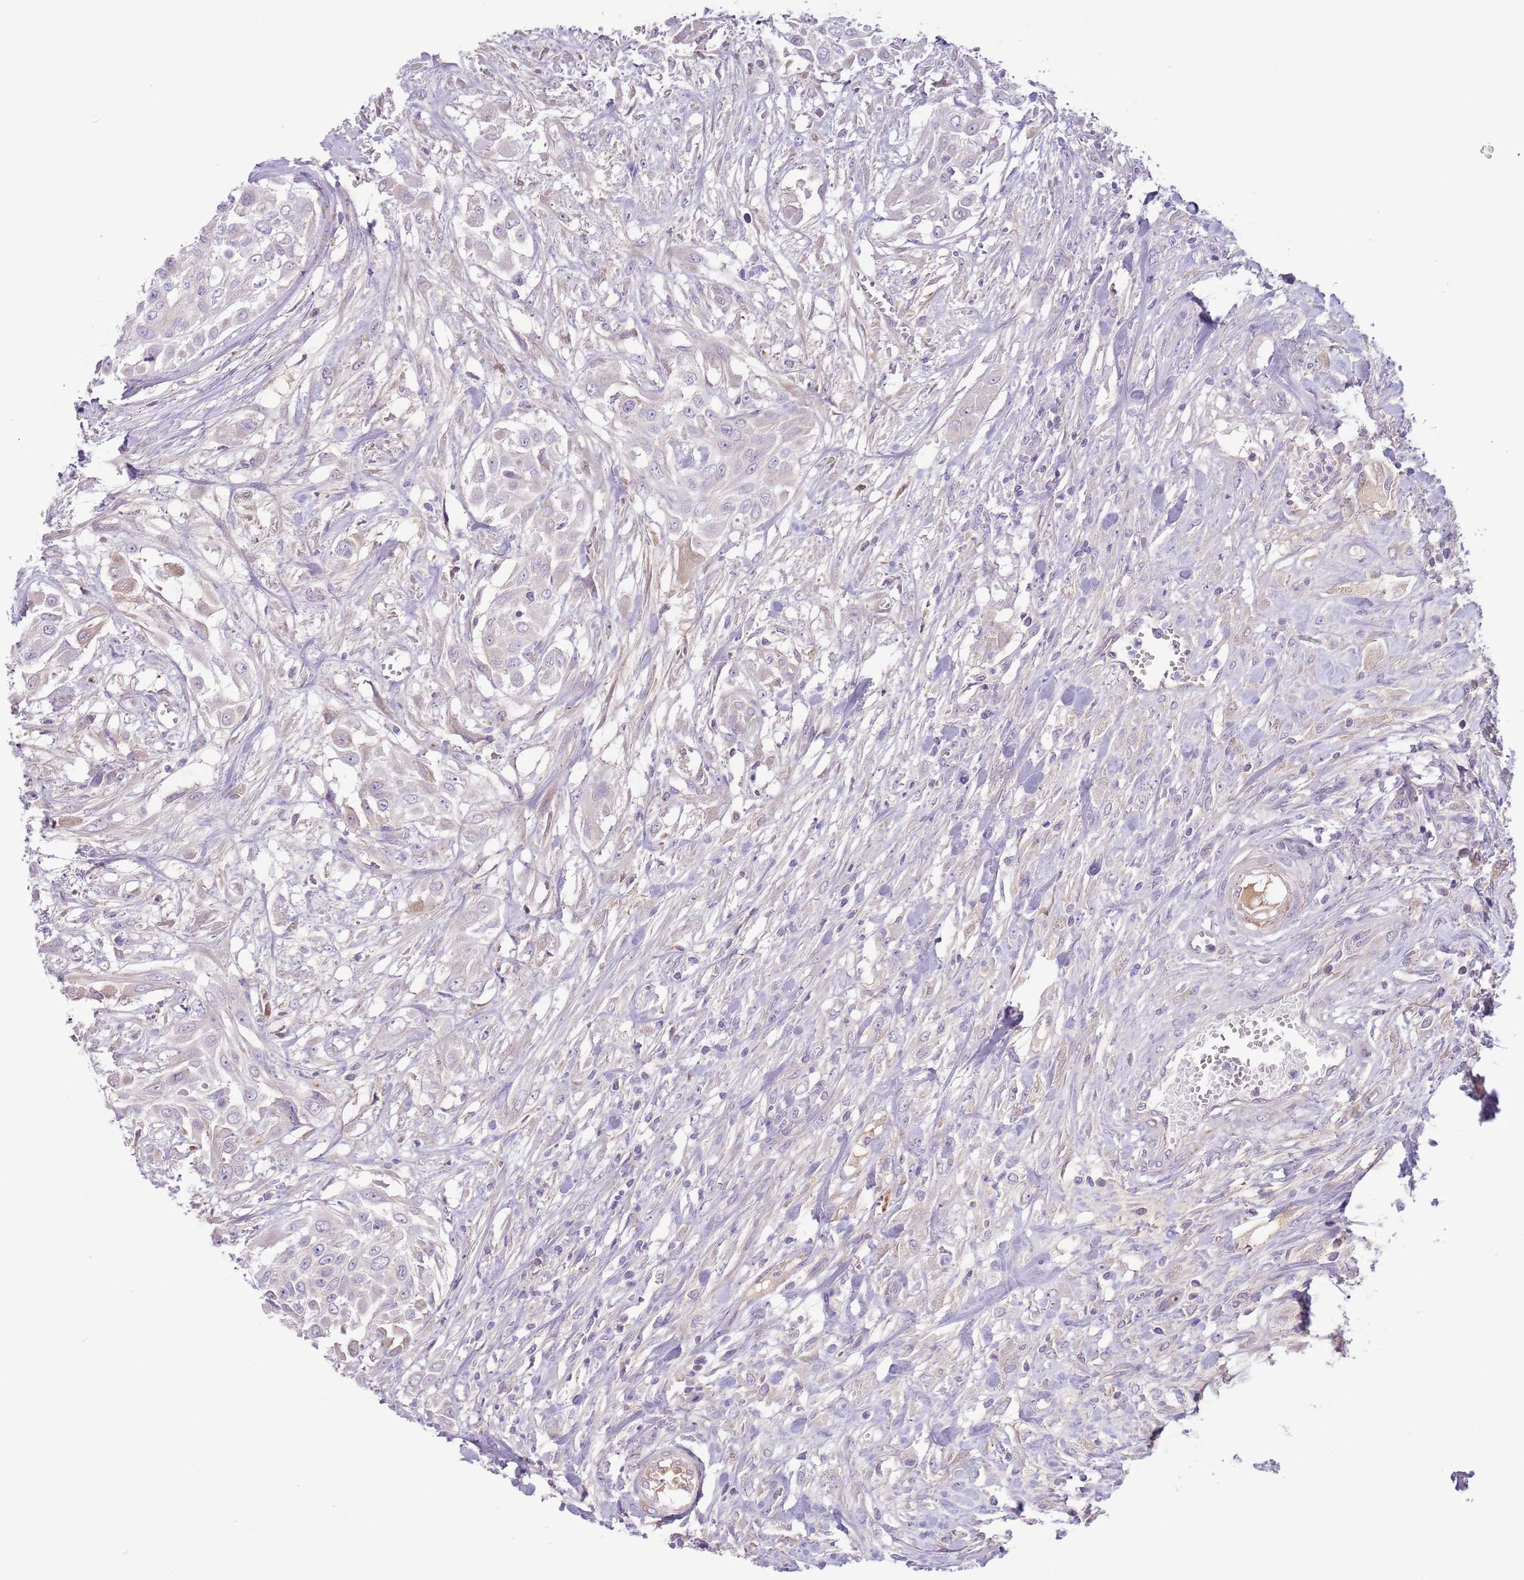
{"staining": {"intensity": "negative", "quantity": "none", "location": "none"}, "tissue": "urothelial cancer", "cell_type": "Tumor cells", "image_type": "cancer", "snomed": [{"axis": "morphology", "description": "Urothelial carcinoma, High grade"}, {"axis": "topography", "description": "Urinary bladder"}], "caption": "This is an immunohistochemistry (IHC) micrograph of urothelial cancer. There is no staining in tumor cells.", "gene": "CFH", "patient": {"sex": "male", "age": 57}}